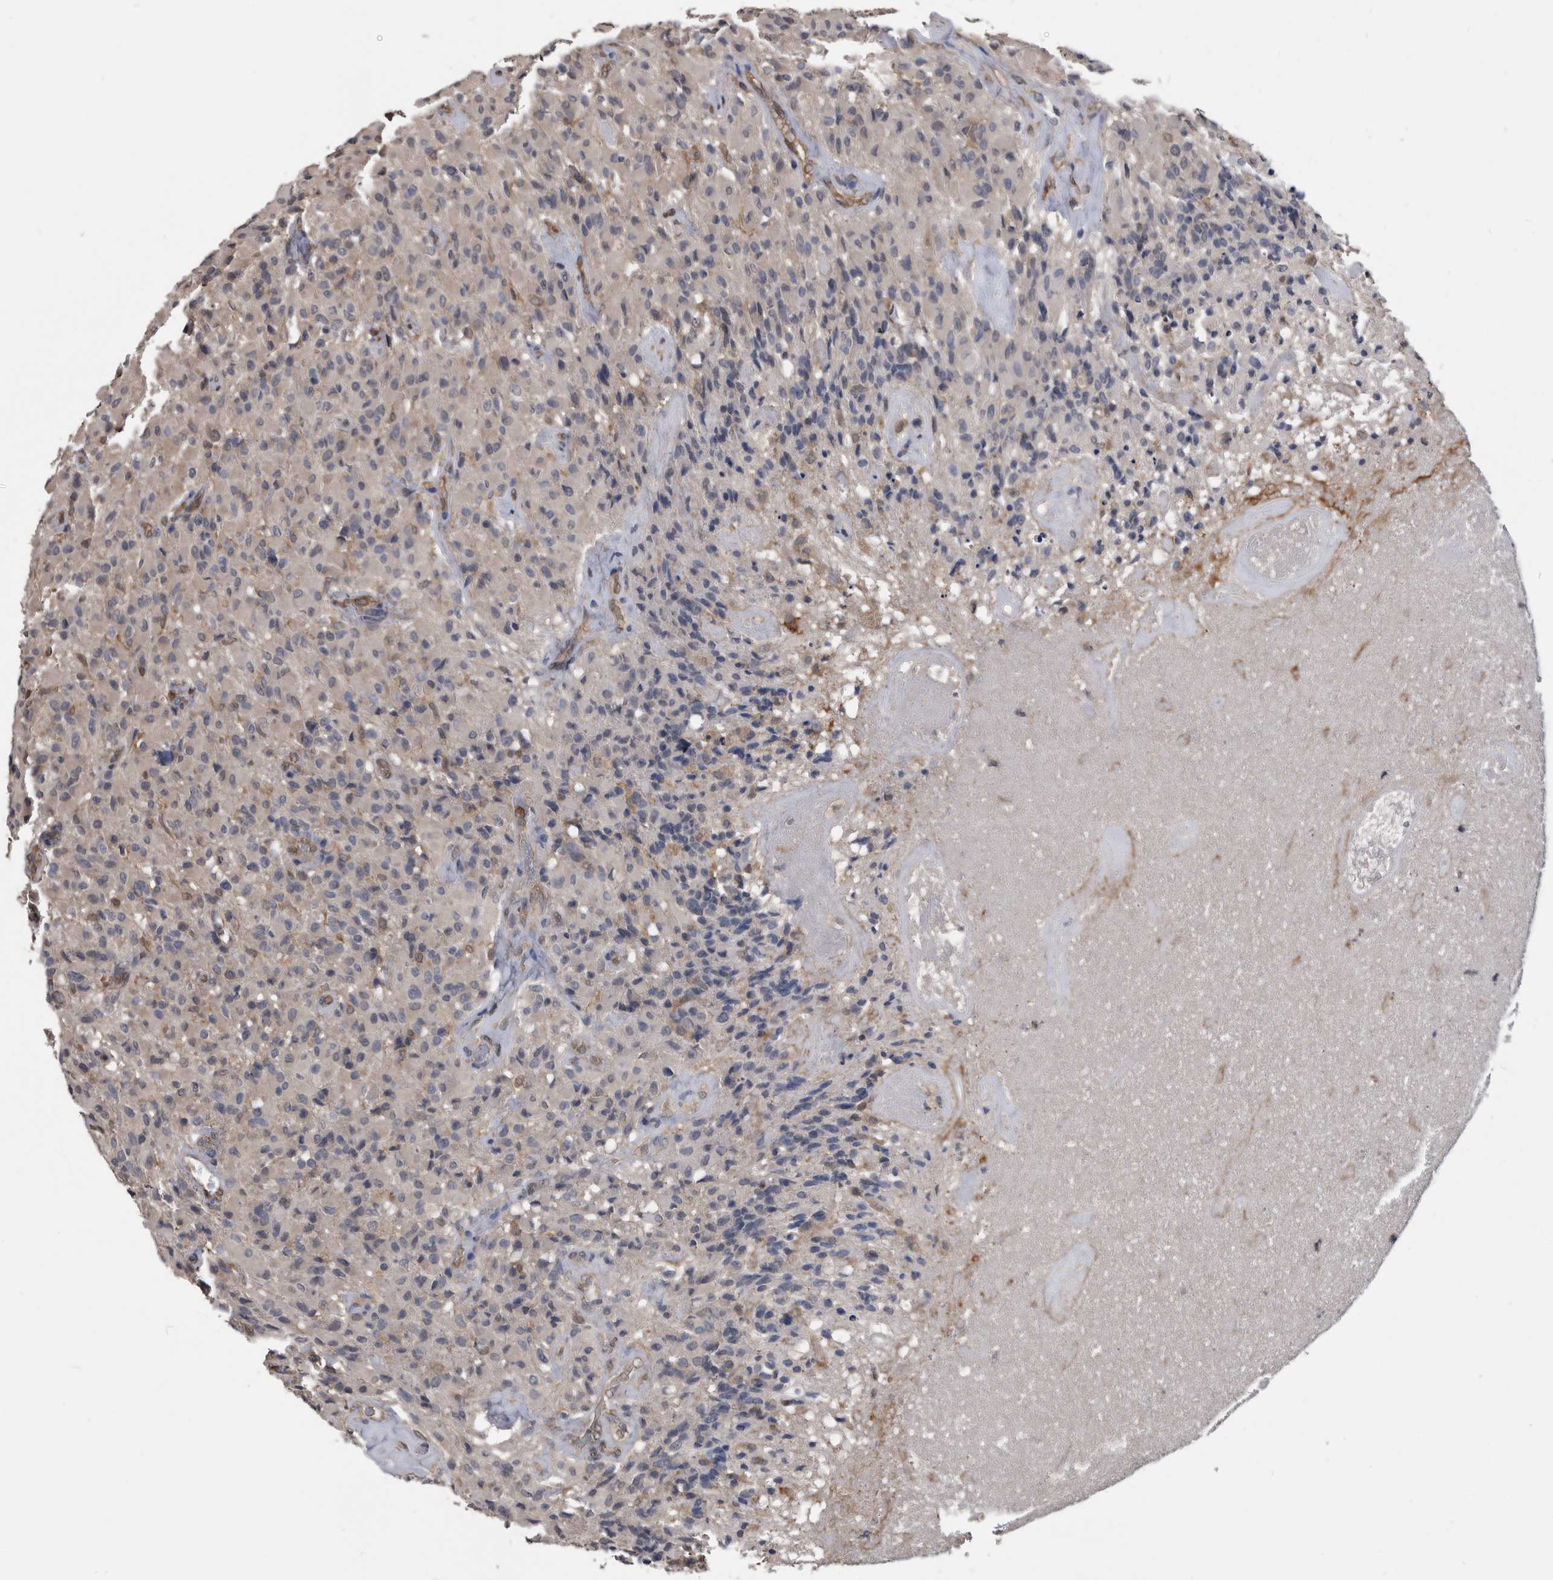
{"staining": {"intensity": "negative", "quantity": "none", "location": "none"}, "tissue": "glioma", "cell_type": "Tumor cells", "image_type": "cancer", "snomed": [{"axis": "morphology", "description": "Glioma, malignant, High grade"}, {"axis": "topography", "description": "Brain"}], "caption": "This is an IHC micrograph of human glioma. There is no staining in tumor cells.", "gene": "PDXK", "patient": {"sex": "male", "age": 71}}